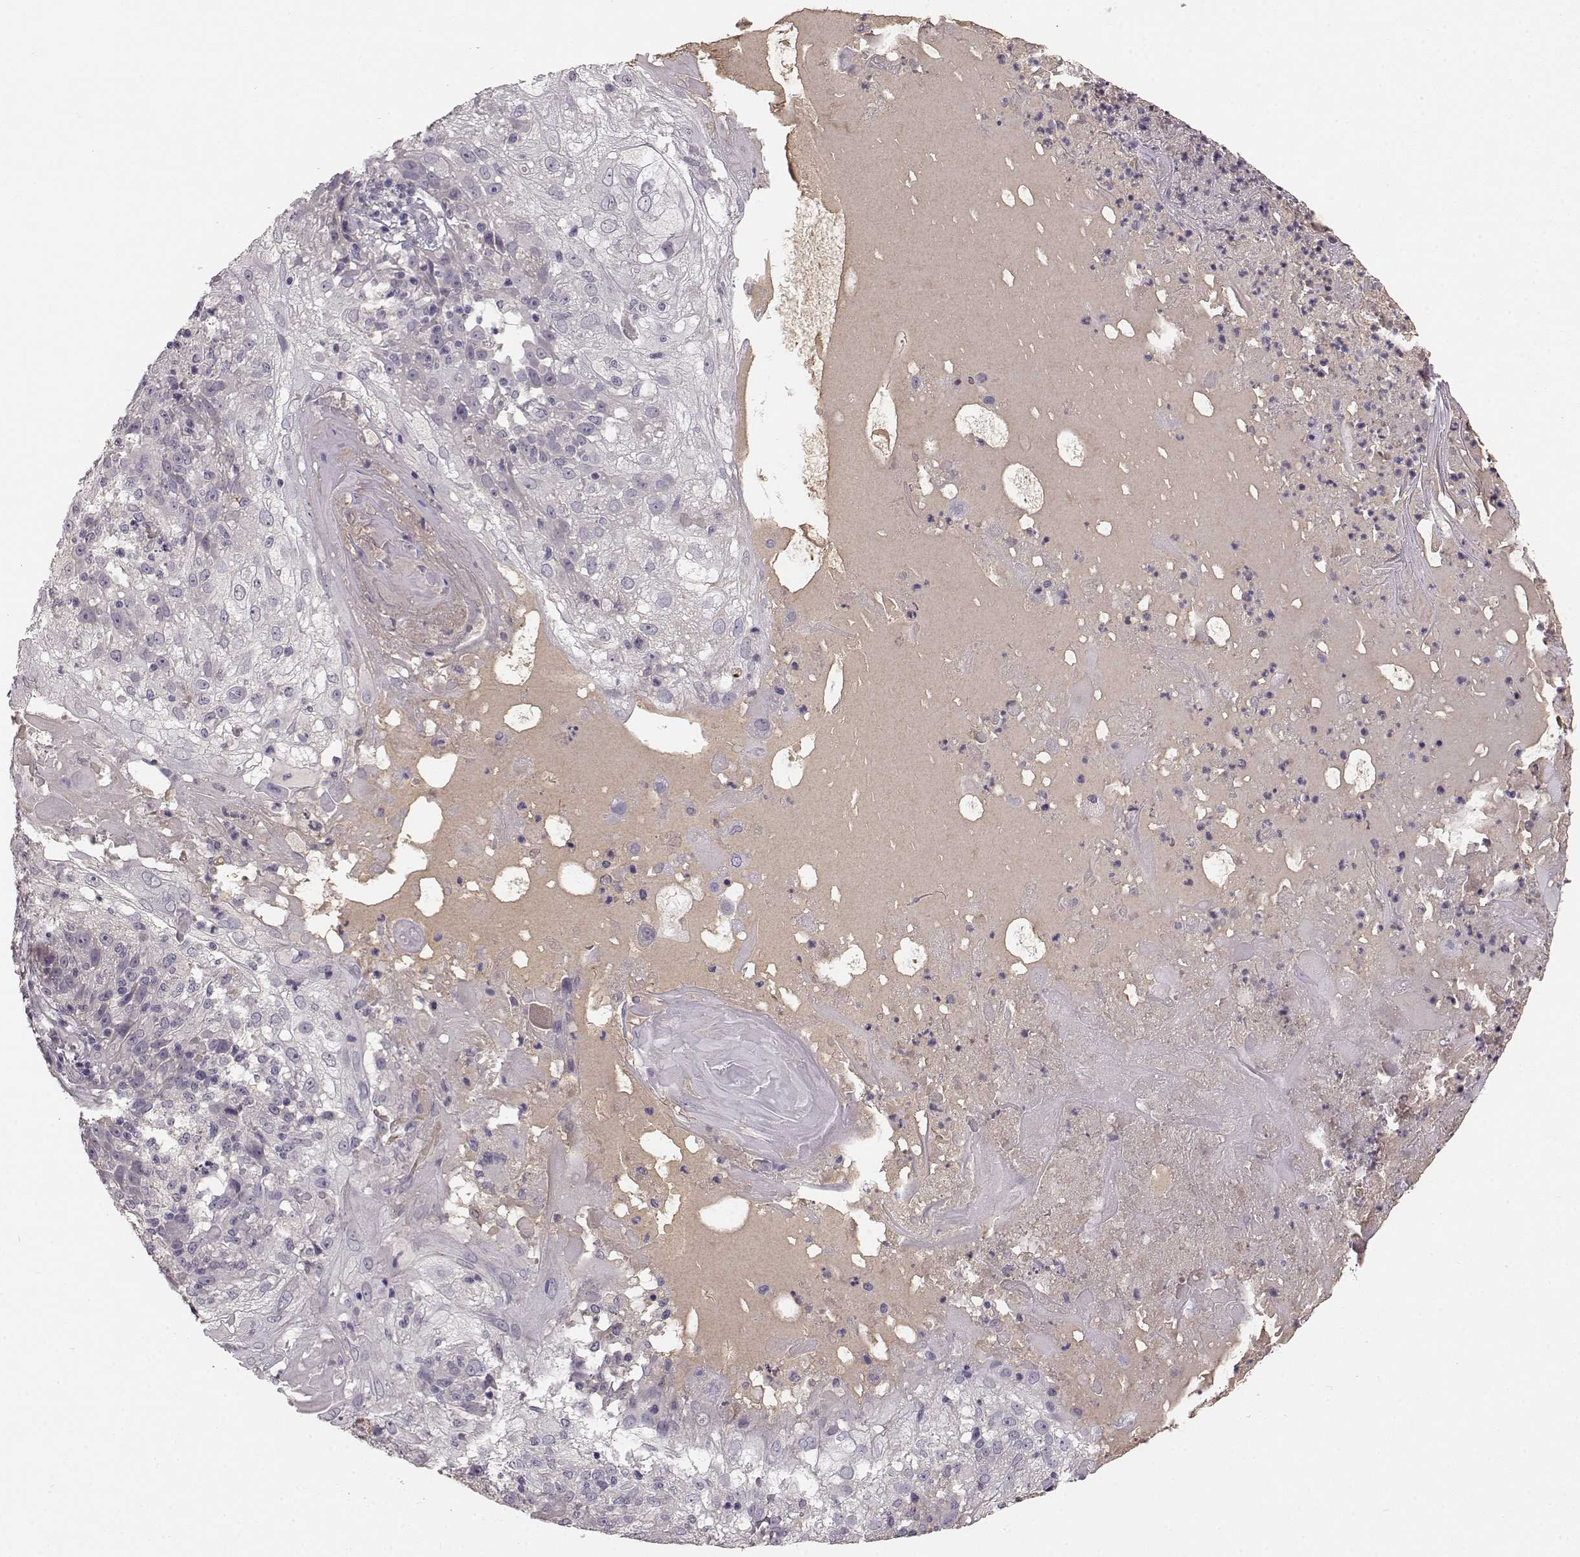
{"staining": {"intensity": "negative", "quantity": "none", "location": "none"}, "tissue": "skin cancer", "cell_type": "Tumor cells", "image_type": "cancer", "snomed": [{"axis": "morphology", "description": "Normal tissue, NOS"}, {"axis": "morphology", "description": "Squamous cell carcinoma, NOS"}, {"axis": "topography", "description": "Skin"}], "caption": "This is an immunohistochemistry (IHC) photomicrograph of skin cancer (squamous cell carcinoma). There is no staining in tumor cells.", "gene": "YJEFN3", "patient": {"sex": "female", "age": 83}}